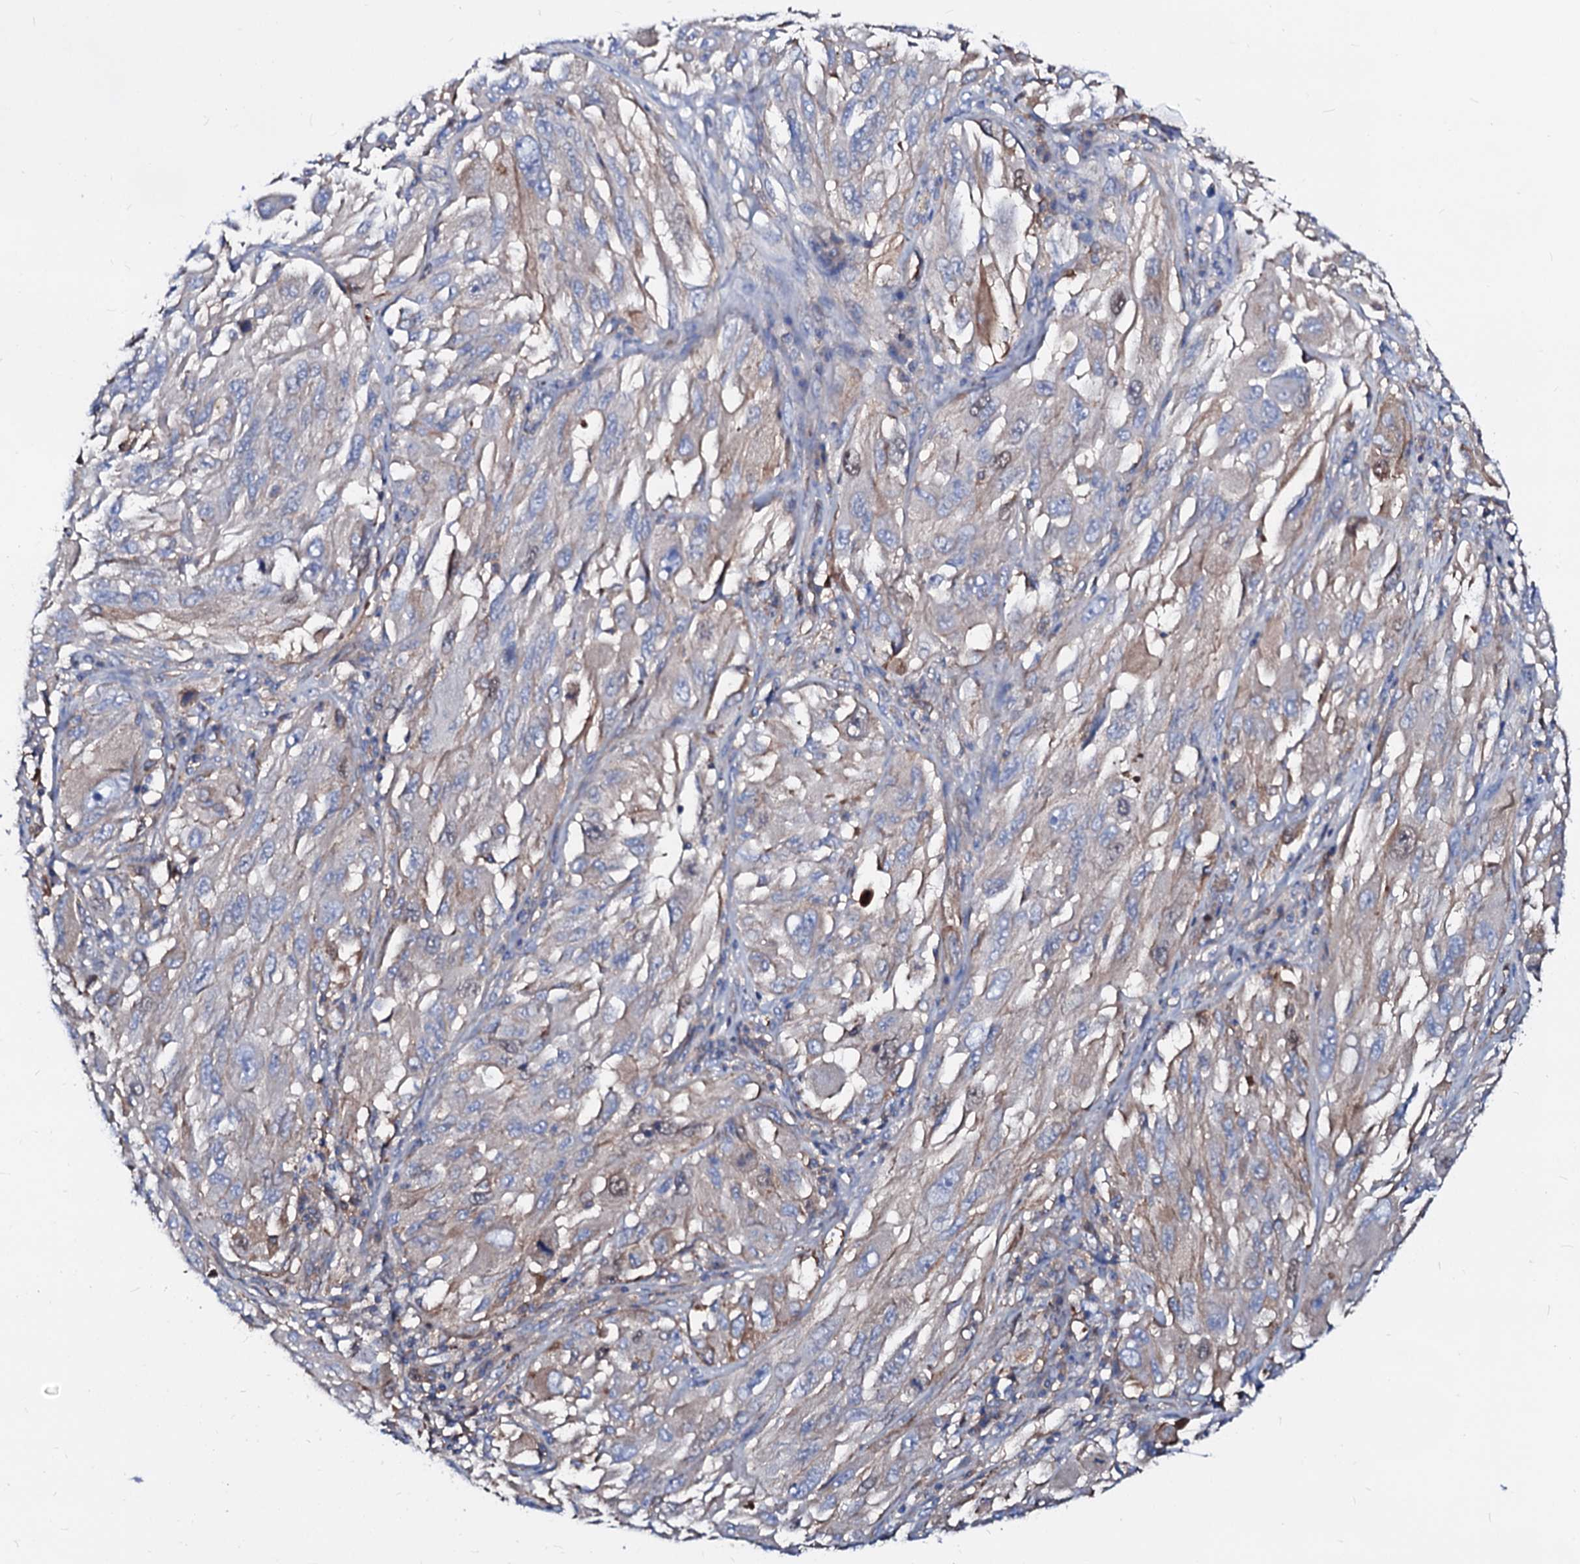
{"staining": {"intensity": "weak", "quantity": "<25%", "location": "nuclear"}, "tissue": "melanoma", "cell_type": "Tumor cells", "image_type": "cancer", "snomed": [{"axis": "morphology", "description": "Malignant melanoma, NOS"}, {"axis": "topography", "description": "Skin"}], "caption": "Protein analysis of melanoma exhibits no significant positivity in tumor cells.", "gene": "CSKMT", "patient": {"sex": "female", "age": 91}}